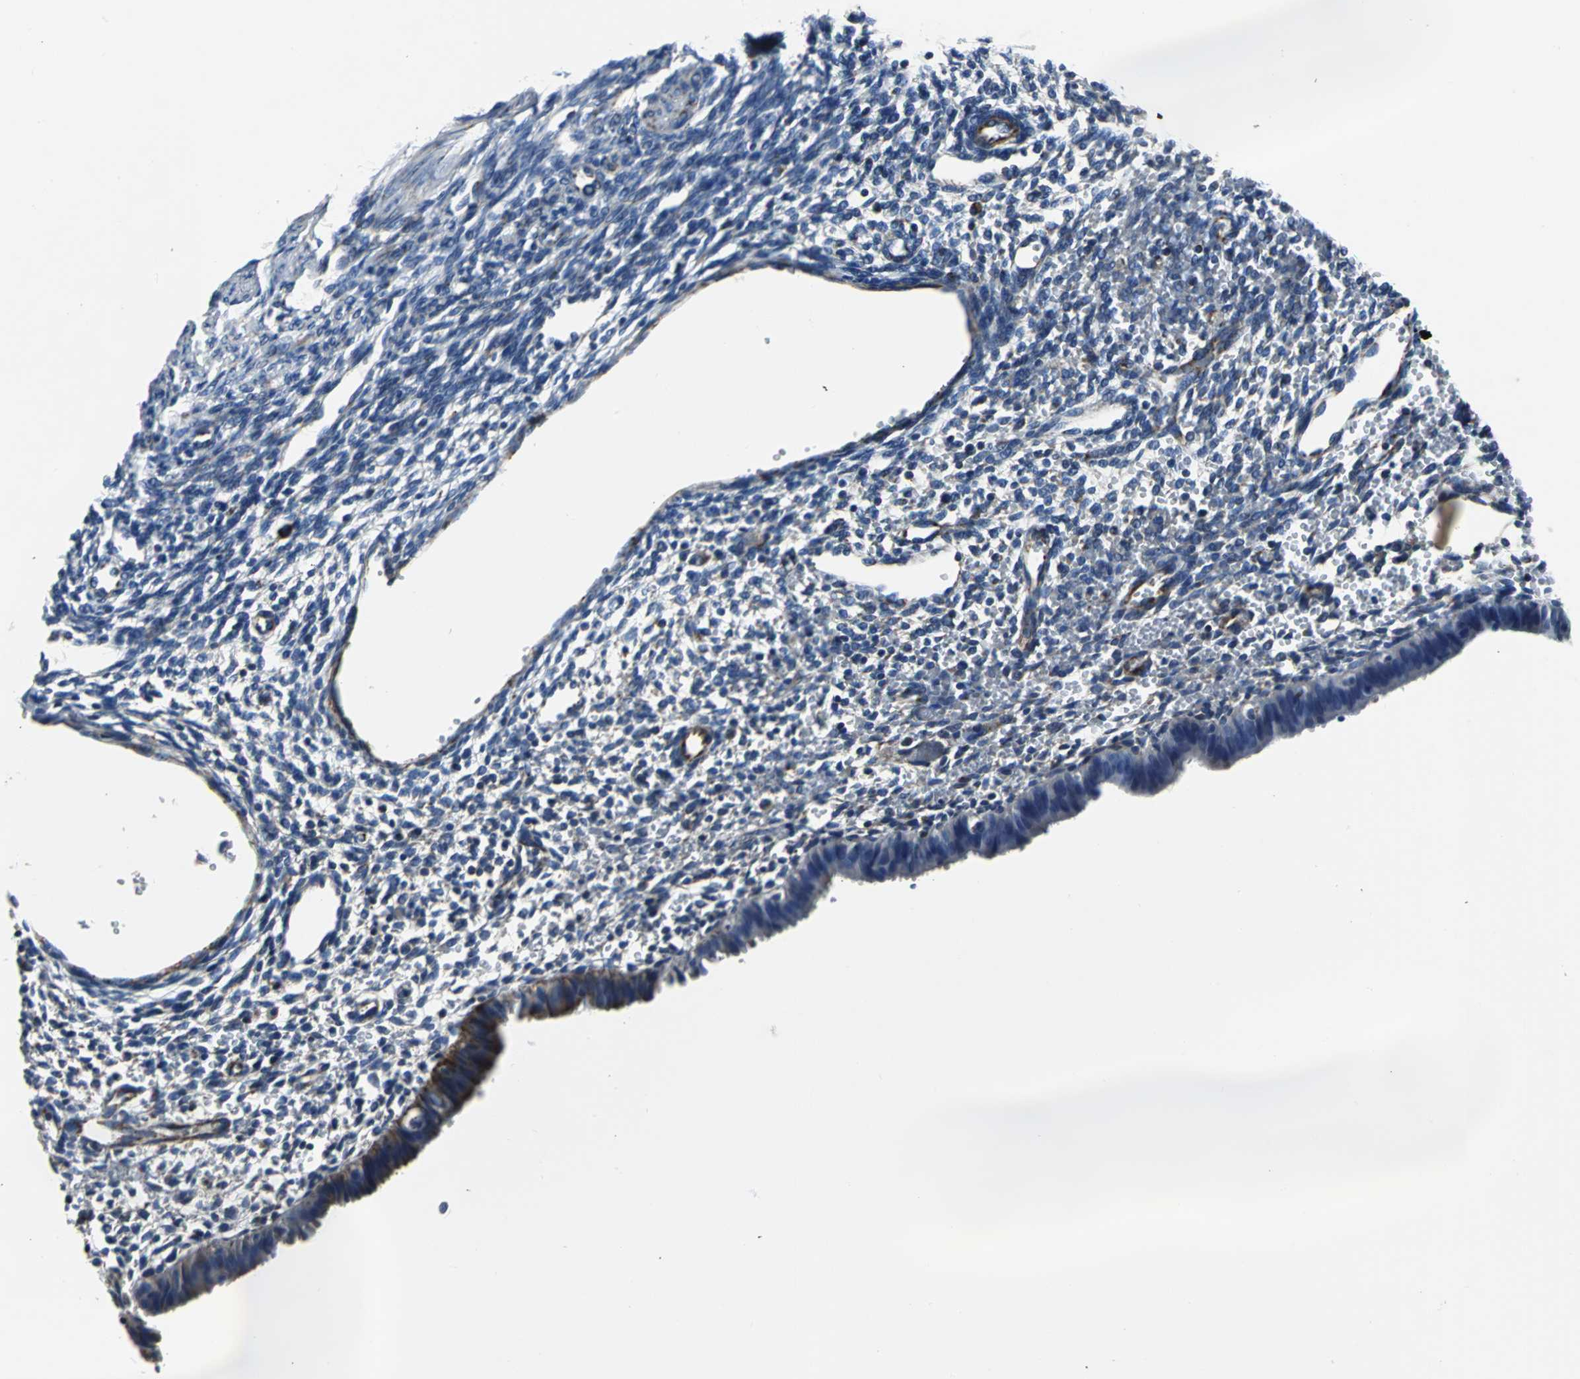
{"staining": {"intensity": "weak", "quantity": "<25%", "location": "cytoplasmic/membranous"}, "tissue": "endometrium", "cell_type": "Cells in endometrial stroma", "image_type": "normal", "snomed": [{"axis": "morphology", "description": "Normal tissue, NOS"}, {"axis": "topography", "description": "Endometrium"}], "caption": "IHC micrograph of normal endometrium: human endometrium stained with DAB reveals no significant protein expression in cells in endometrial stroma.", "gene": "IFI6", "patient": {"sex": "female", "age": 61}}